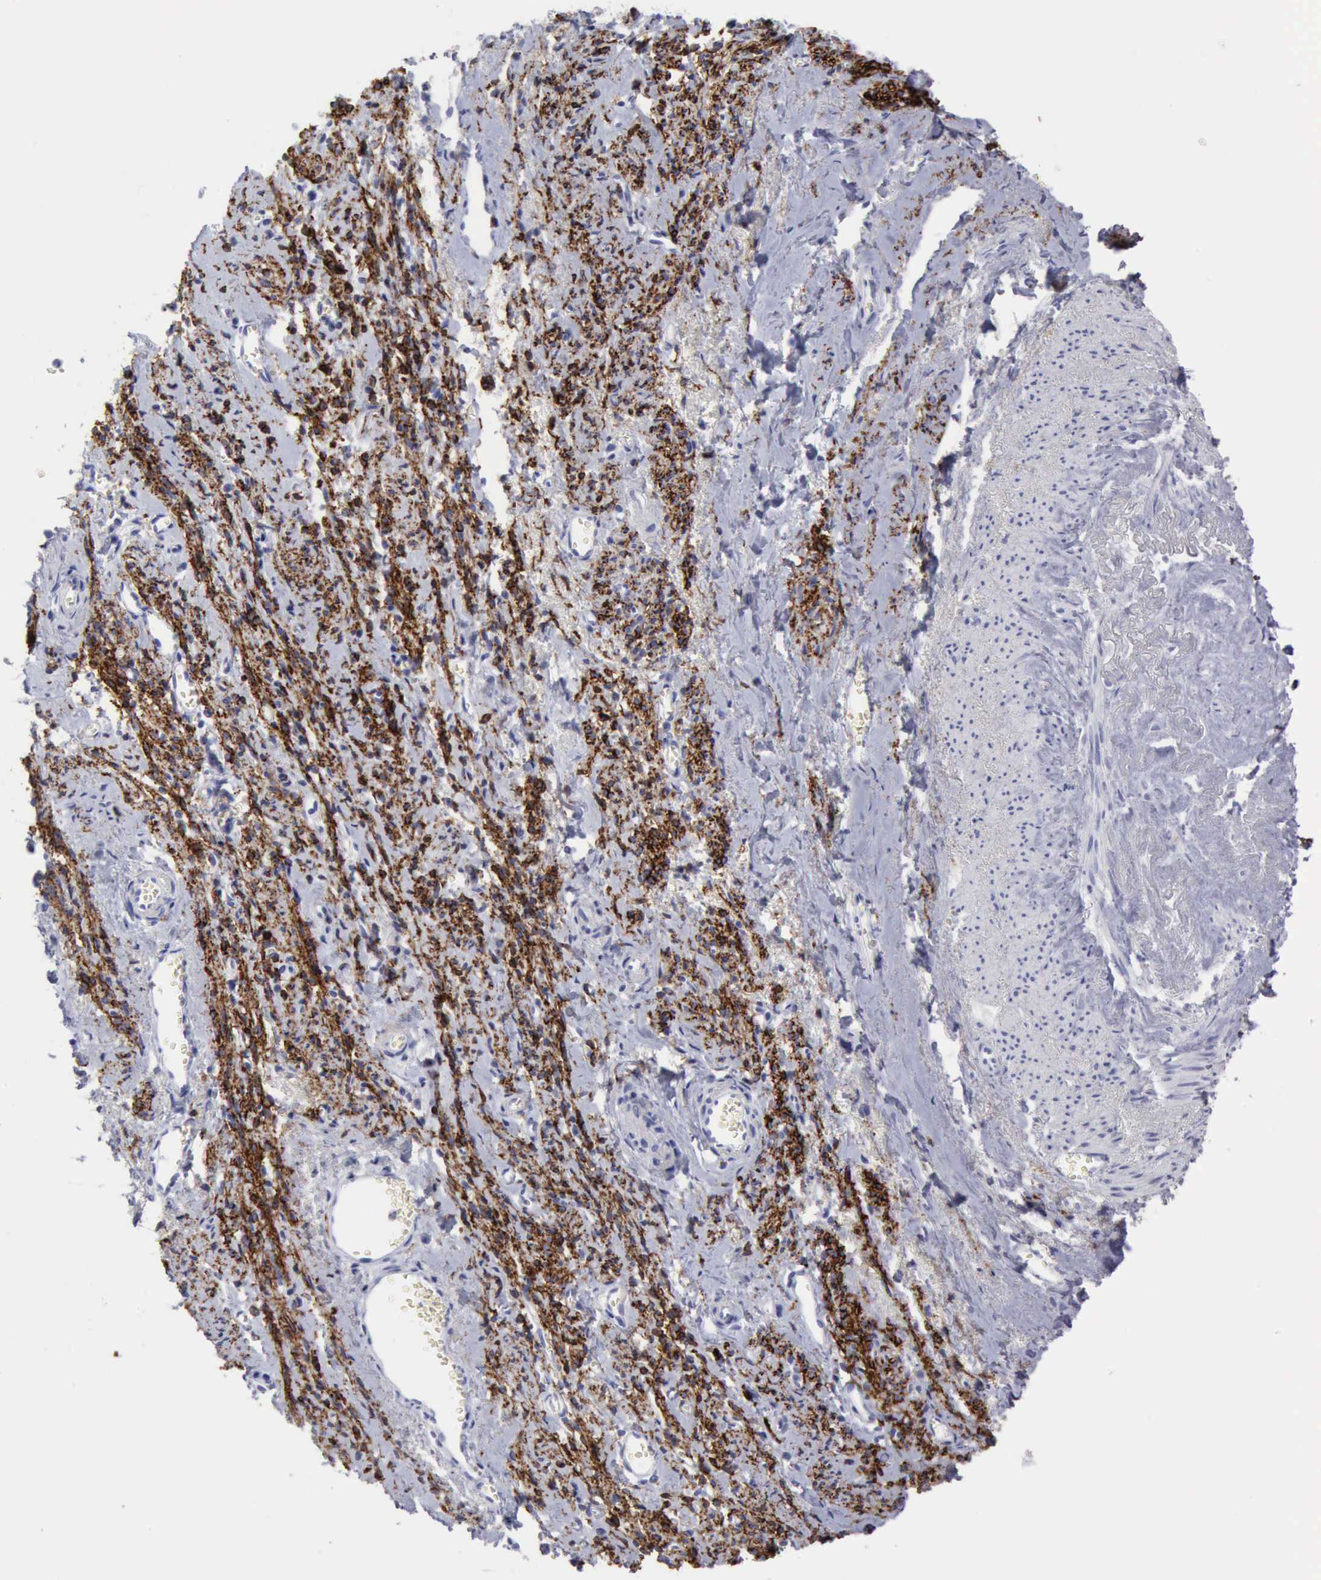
{"staining": {"intensity": "negative", "quantity": "none", "location": "none"}, "tissue": "endometrial cancer", "cell_type": "Tumor cells", "image_type": "cancer", "snomed": [{"axis": "morphology", "description": "Adenocarcinoma, NOS"}, {"axis": "topography", "description": "Endometrium"}], "caption": "Endometrial adenocarcinoma stained for a protein using immunohistochemistry (IHC) reveals no positivity tumor cells.", "gene": "NCAM1", "patient": {"sex": "female", "age": 75}}